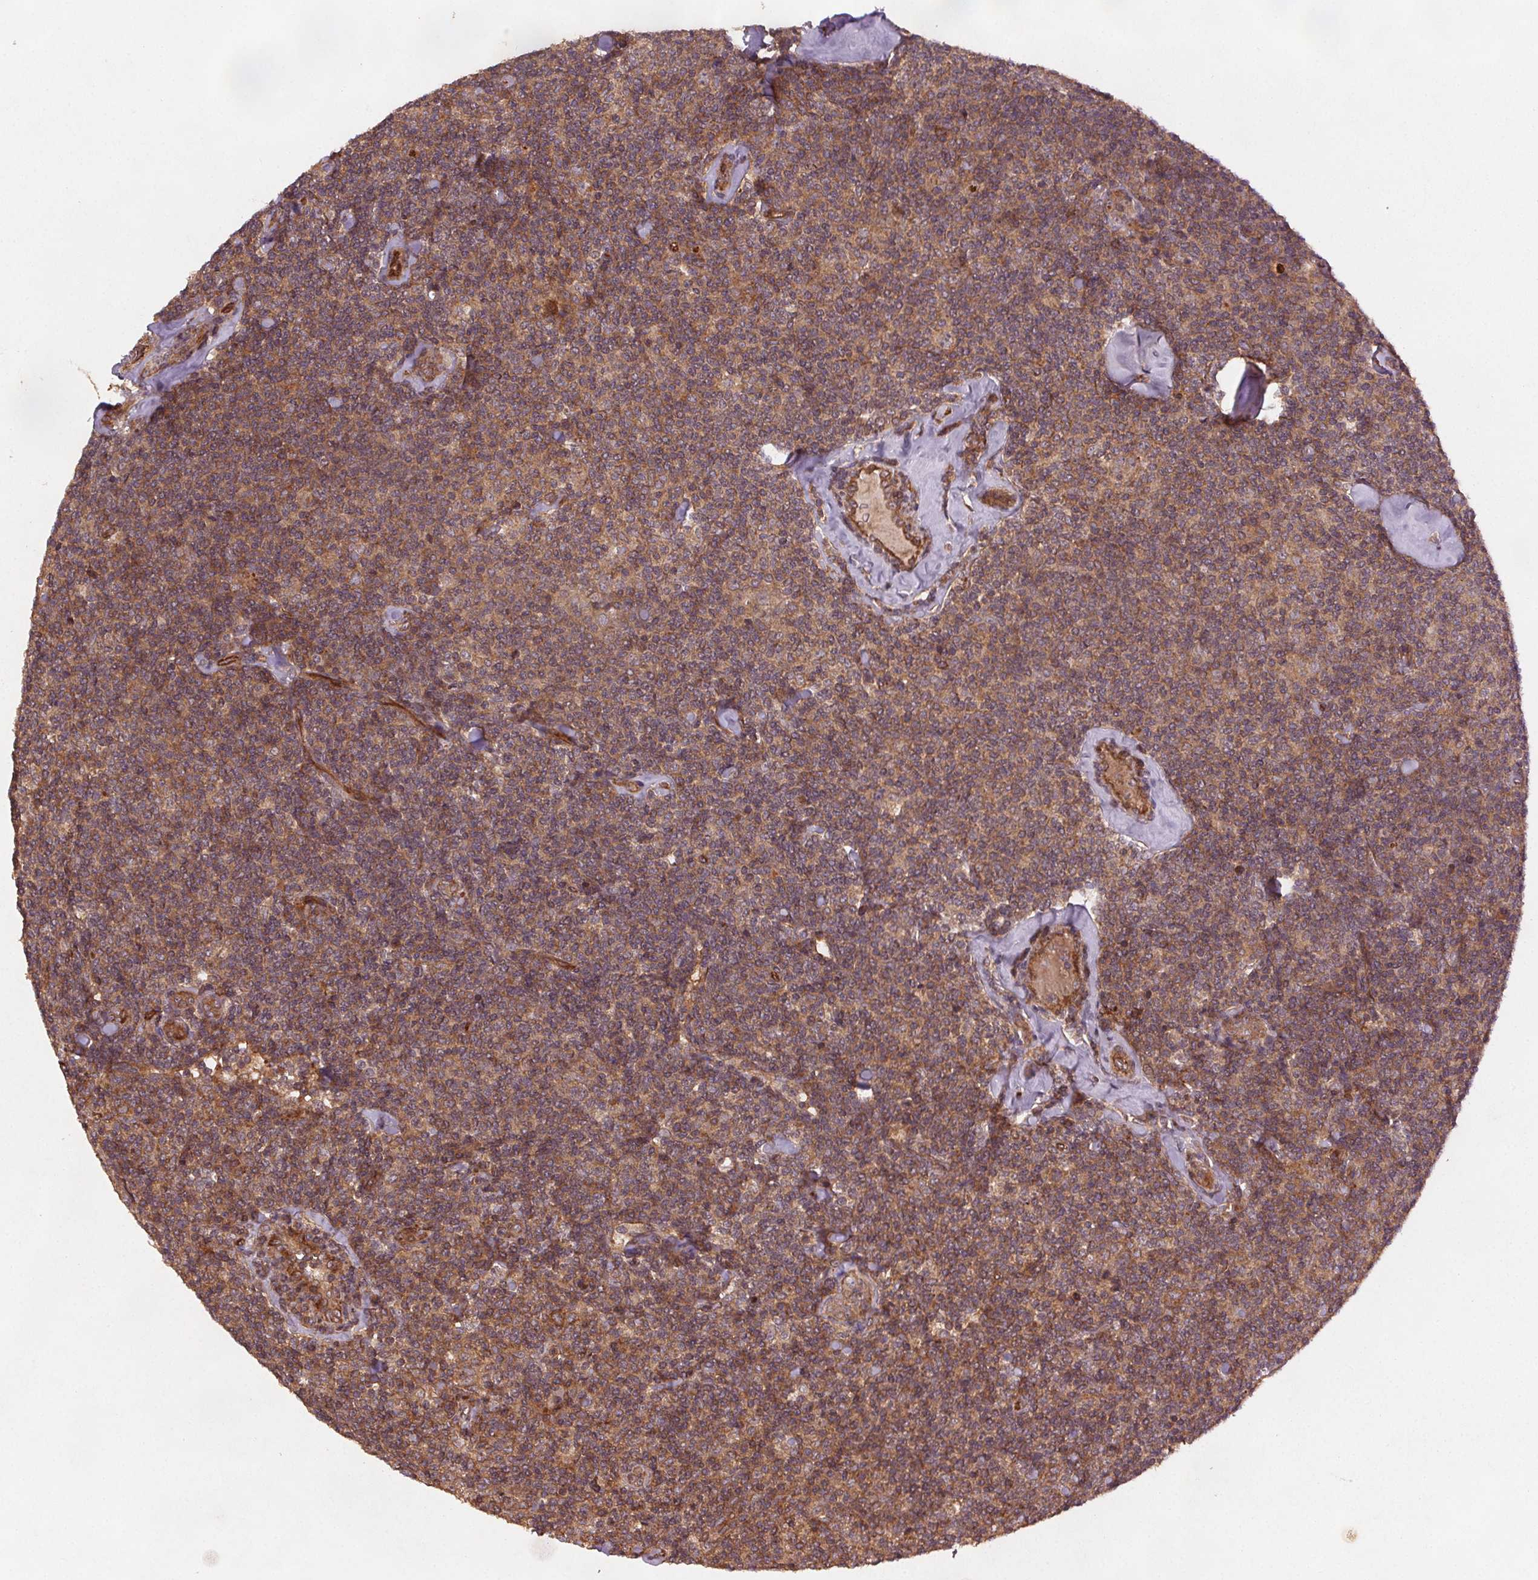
{"staining": {"intensity": "moderate", "quantity": ">75%", "location": "cytoplasmic/membranous"}, "tissue": "lymphoma", "cell_type": "Tumor cells", "image_type": "cancer", "snomed": [{"axis": "morphology", "description": "Malignant lymphoma, non-Hodgkin's type, Low grade"}, {"axis": "topography", "description": "Lymph node"}], "caption": "Immunohistochemical staining of human lymphoma displays medium levels of moderate cytoplasmic/membranous expression in approximately >75% of tumor cells.", "gene": "SEC14L2", "patient": {"sex": "female", "age": 56}}